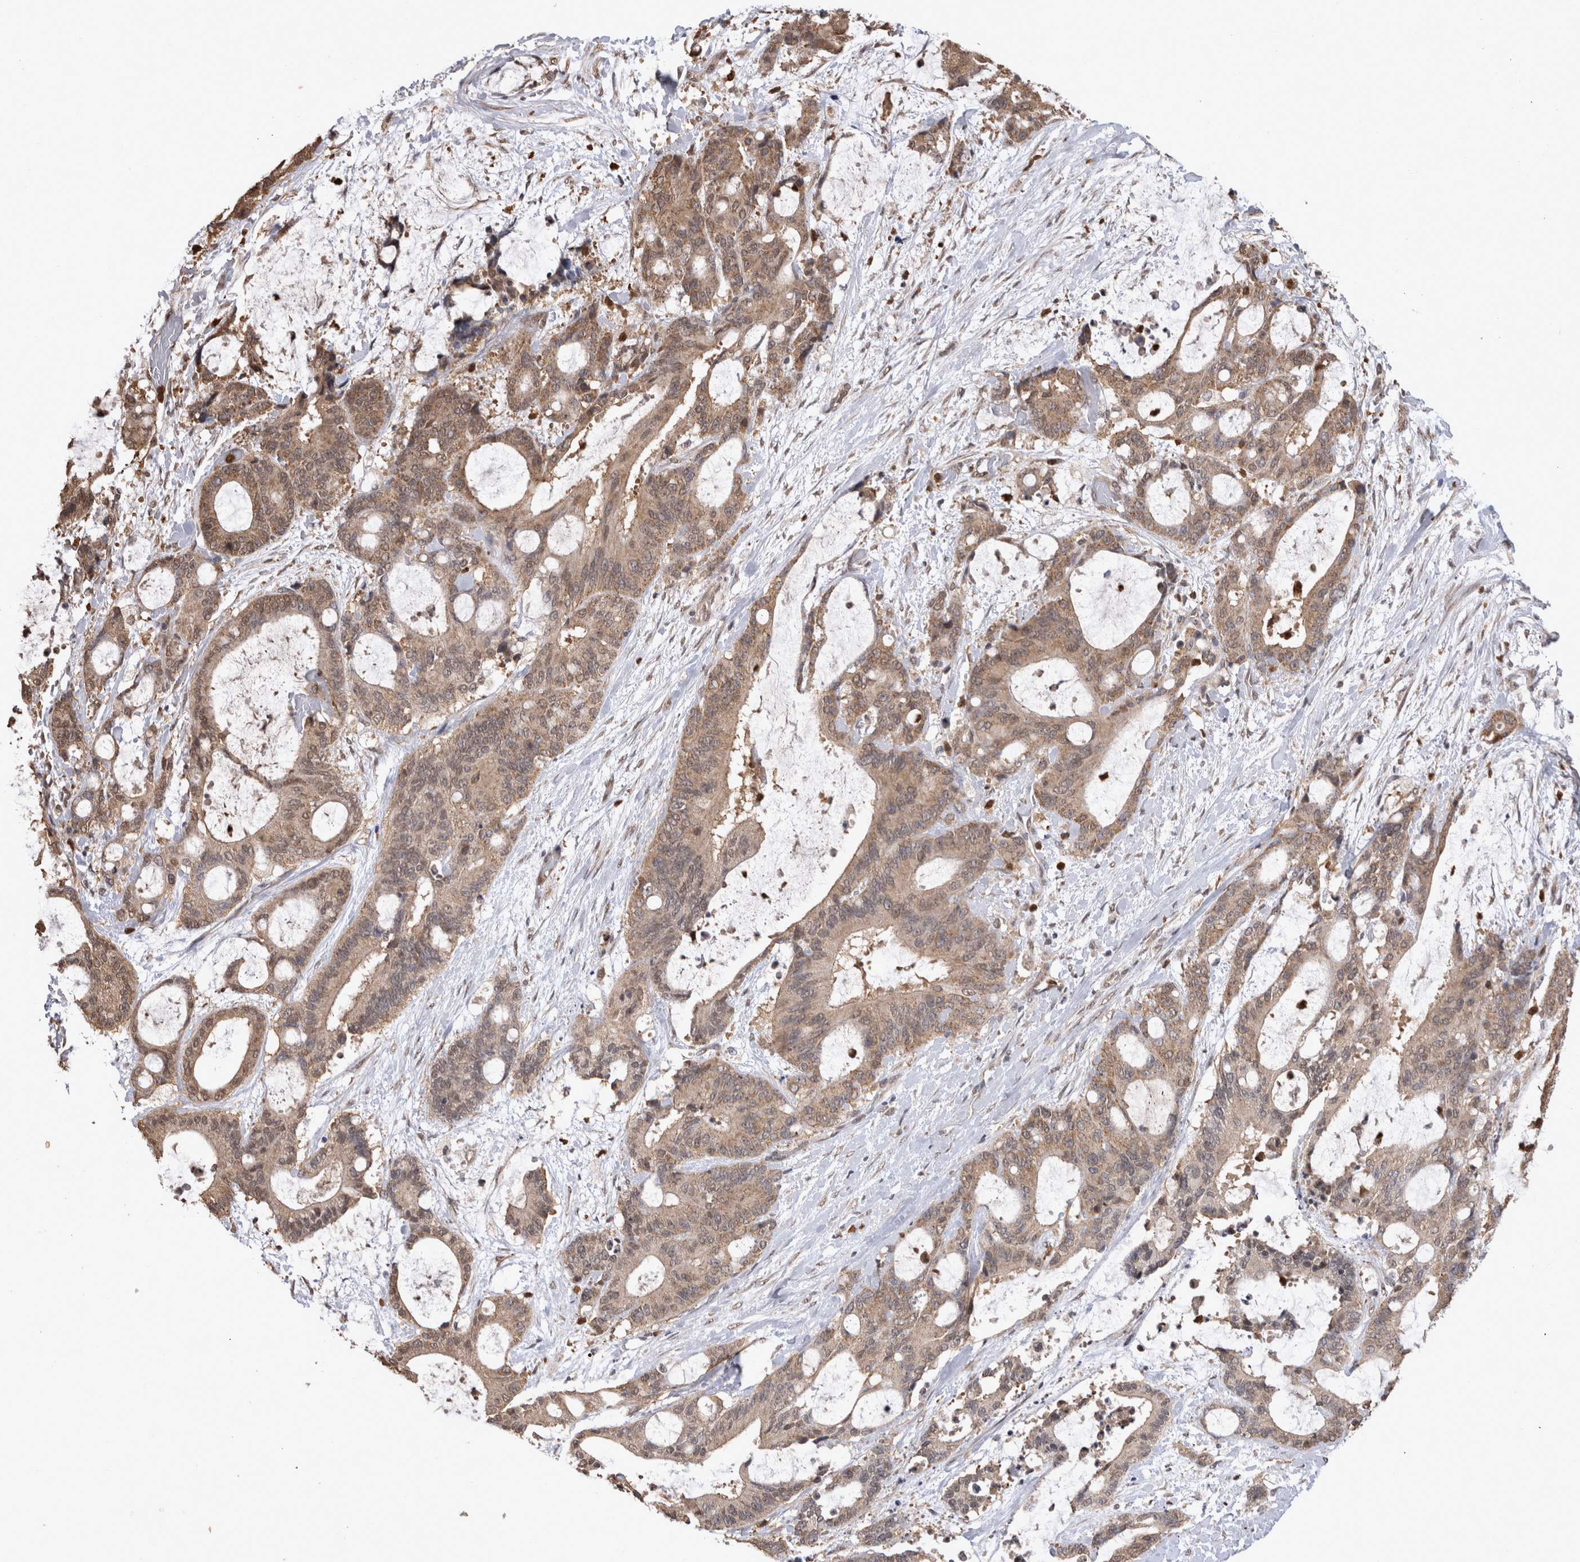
{"staining": {"intensity": "weak", "quantity": ">75%", "location": "cytoplasmic/membranous"}, "tissue": "liver cancer", "cell_type": "Tumor cells", "image_type": "cancer", "snomed": [{"axis": "morphology", "description": "Cholangiocarcinoma"}, {"axis": "topography", "description": "Liver"}], "caption": "Tumor cells demonstrate weak cytoplasmic/membranous expression in about >75% of cells in liver cancer.", "gene": "PAK4", "patient": {"sex": "female", "age": 73}}